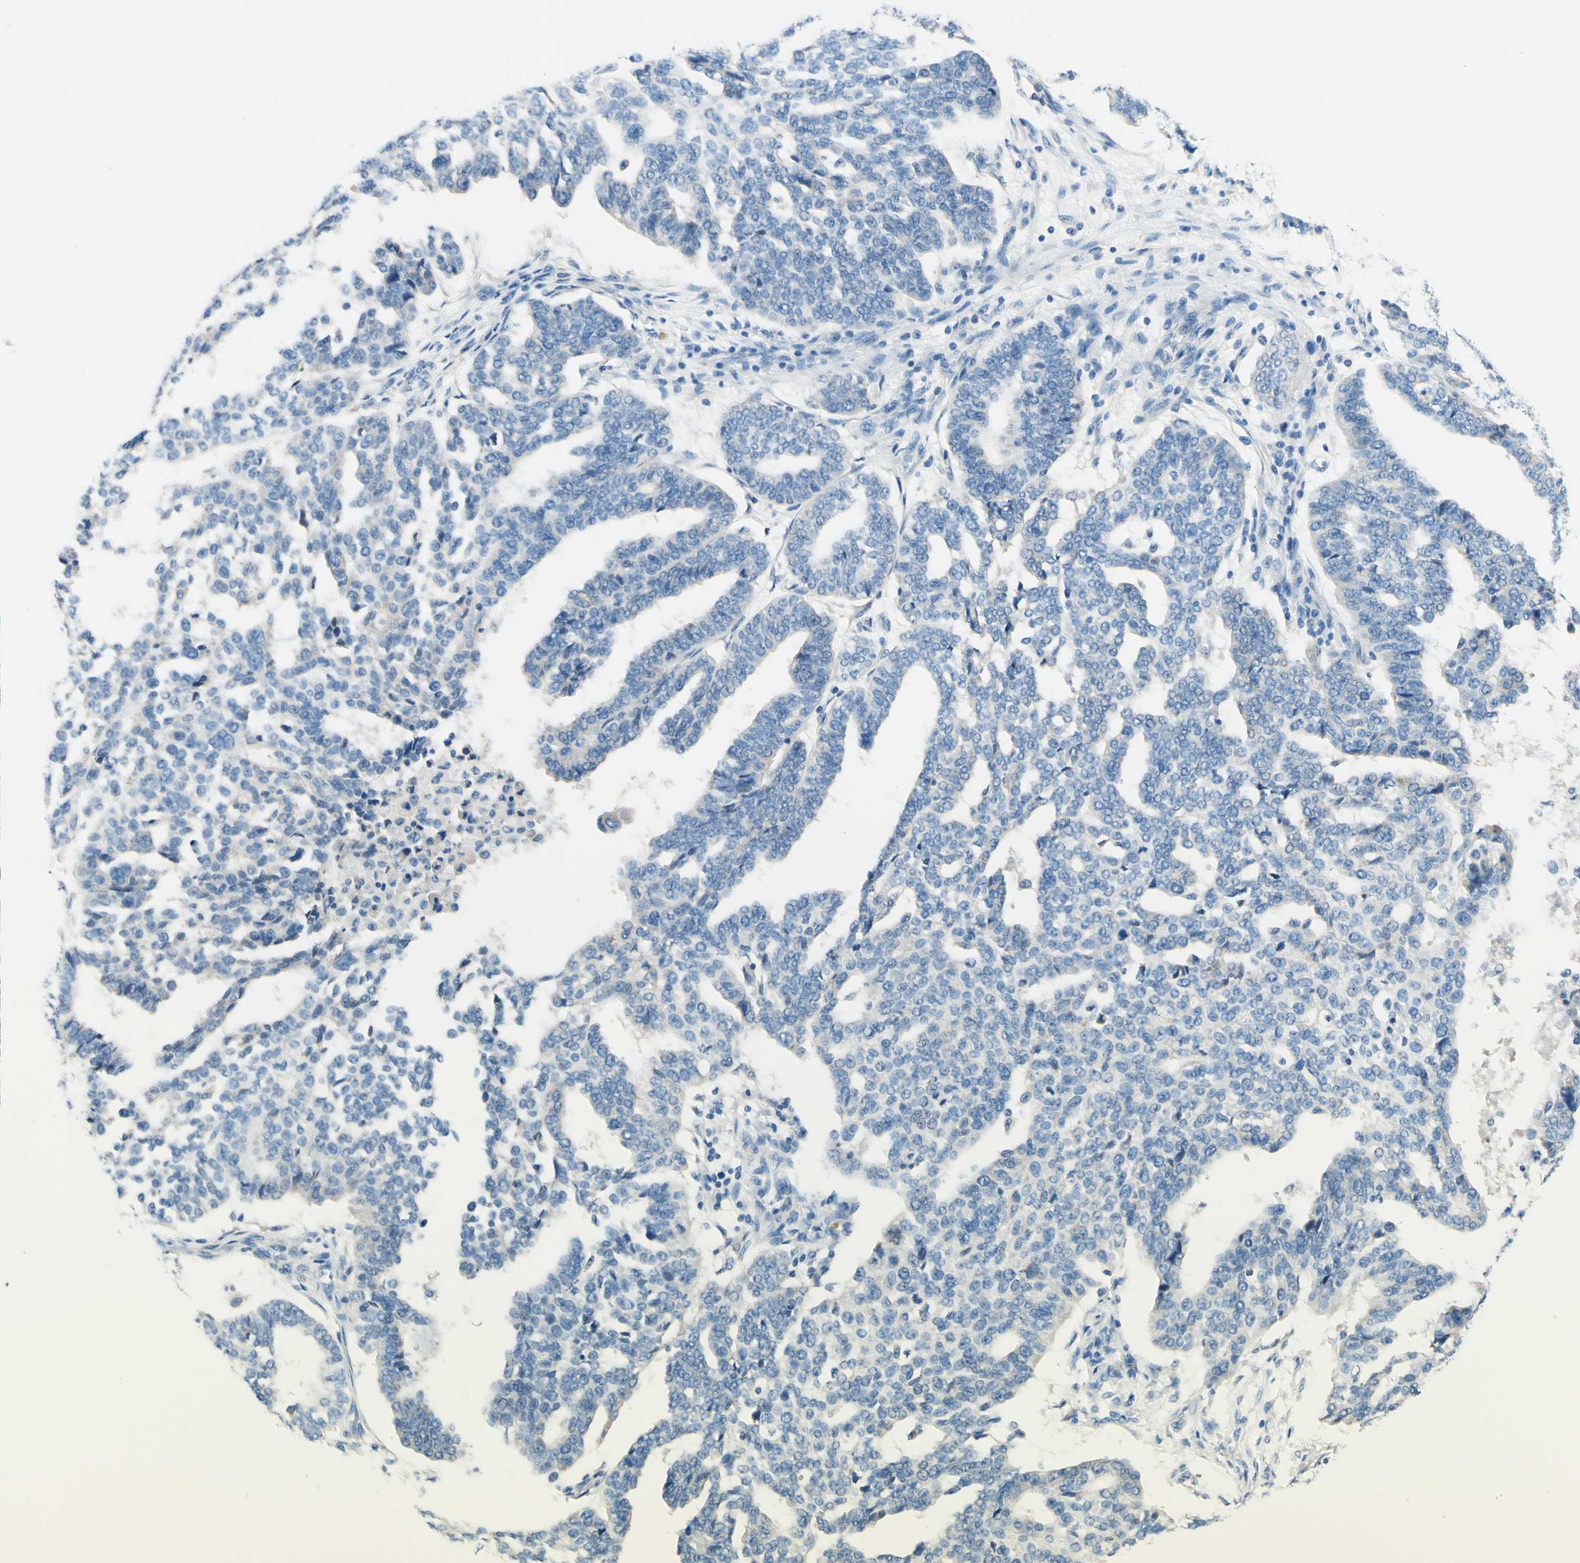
{"staining": {"intensity": "negative", "quantity": "none", "location": "none"}, "tissue": "ovarian cancer", "cell_type": "Tumor cells", "image_type": "cancer", "snomed": [{"axis": "morphology", "description": "Cystadenocarcinoma, serous, NOS"}, {"axis": "topography", "description": "Ovary"}], "caption": "Immunohistochemistry (IHC) of ovarian cancer exhibits no positivity in tumor cells. (DAB (3,3'-diaminobenzidine) immunohistochemistry with hematoxylin counter stain).", "gene": "PASD1", "patient": {"sex": "female", "age": 59}}